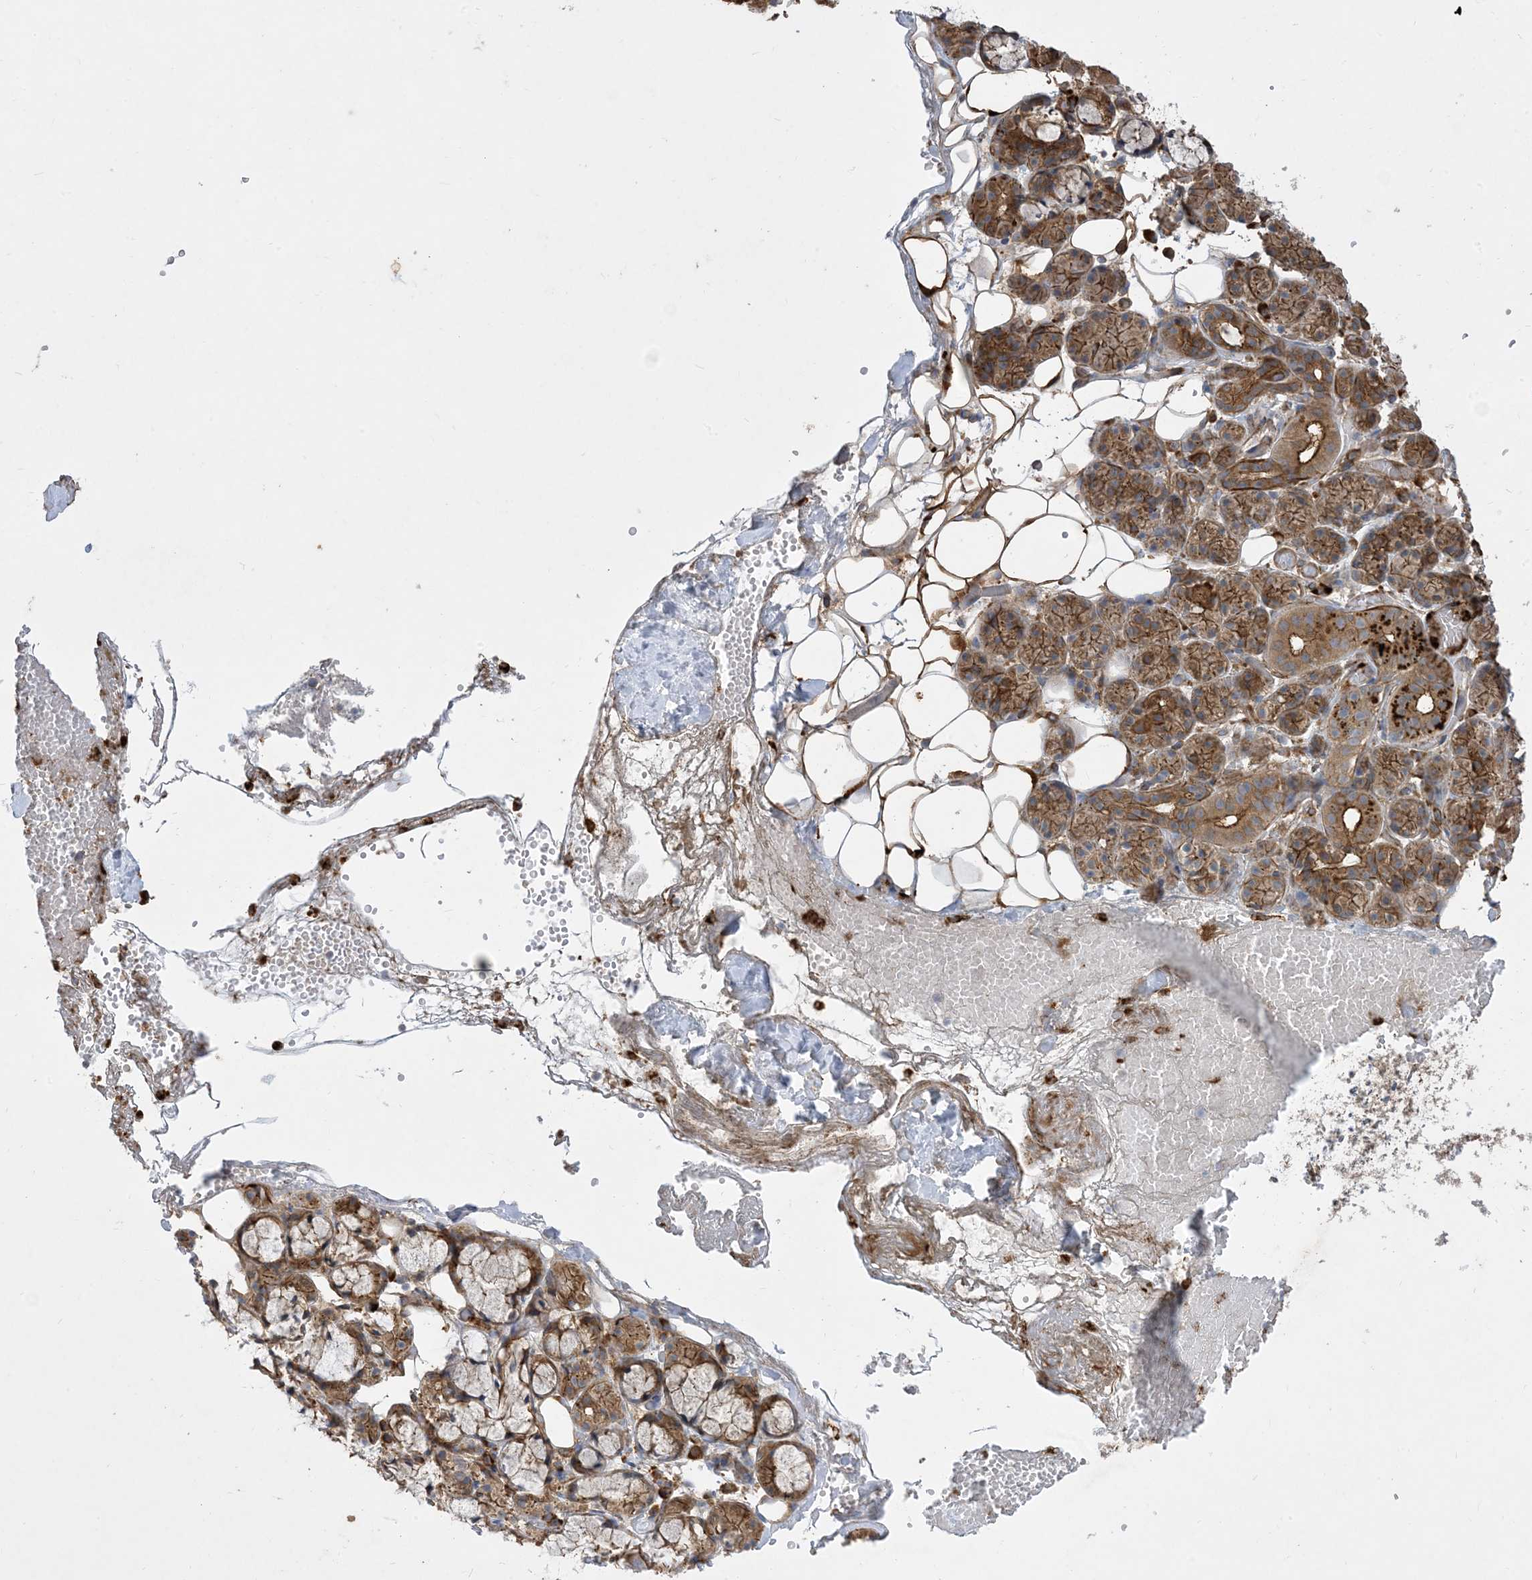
{"staining": {"intensity": "moderate", "quantity": ">75%", "location": "cytoplasmic/membranous"}, "tissue": "salivary gland", "cell_type": "Glandular cells", "image_type": "normal", "snomed": [{"axis": "morphology", "description": "Normal tissue, NOS"}, {"axis": "topography", "description": "Salivary gland"}], "caption": "This is an image of immunohistochemistry staining of unremarkable salivary gland, which shows moderate staining in the cytoplasmic/membranous of glandular cells.", "gene": "OTOP1", "patient": {"sex": "male", "age": 63}}